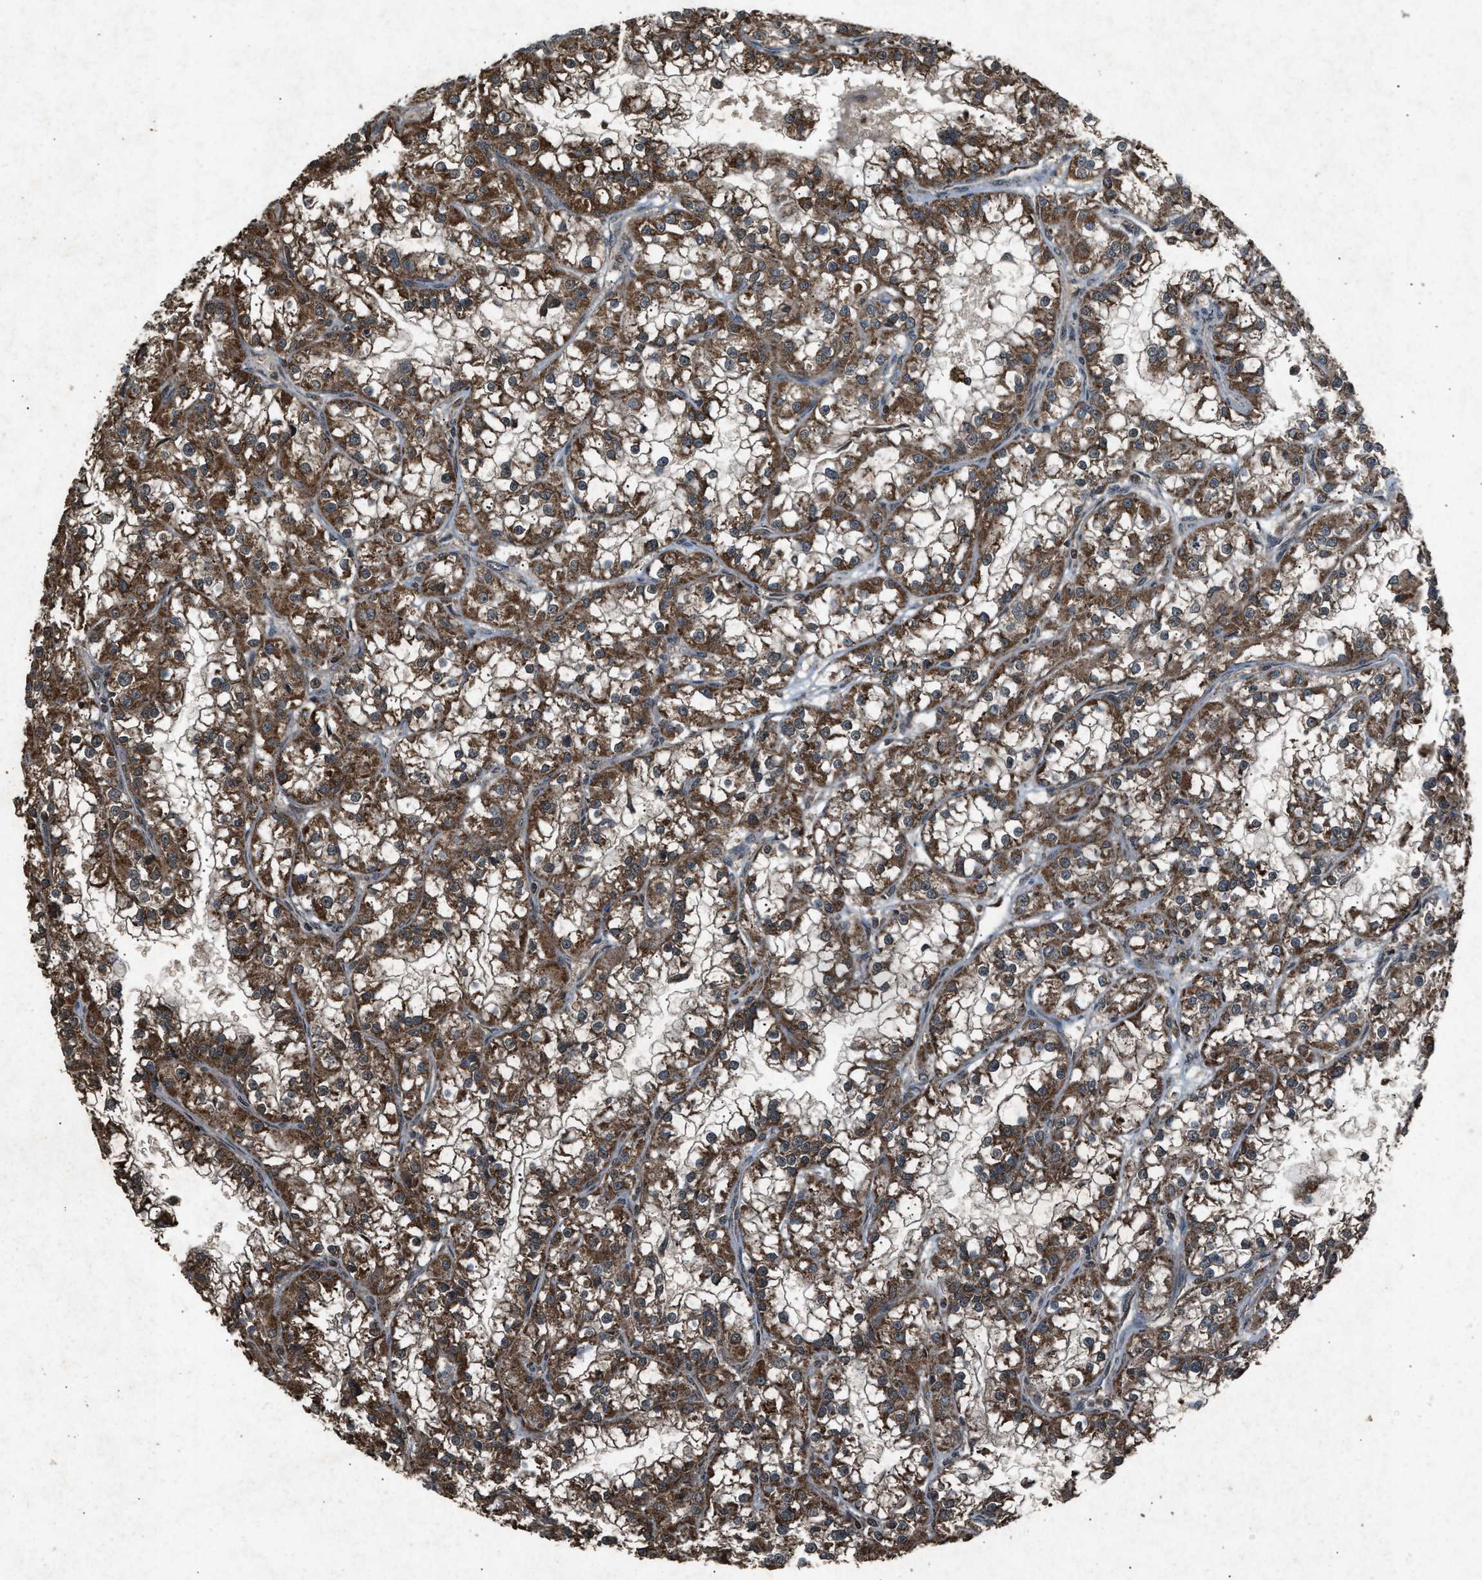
{"staining": {"intensity": "moderate", "quantity": ">75%", "location": "cytoplasmic/membranous"}, "tissue": "renal cancer", "cell_type": "Tumor cells", "image_type": "cancer", "snomed": [{"axis": "morphology", "description": "Adenocarcinoma, NOS"}, {"axis": "topography", "description": "Kidney"}], "caption": "Adenocarcinoma (renal) stained with IHC displays moderate cytoplasmic/membranous positivity in about >75% of tumor cells. The staining was performed using DAB to visualize the protein expression in brown, while the nuclei were stained in blue with hematoxylin (Magnification: 20x).", "gene": "OAS1", "patient": {"sex": "female", "age": 52}}